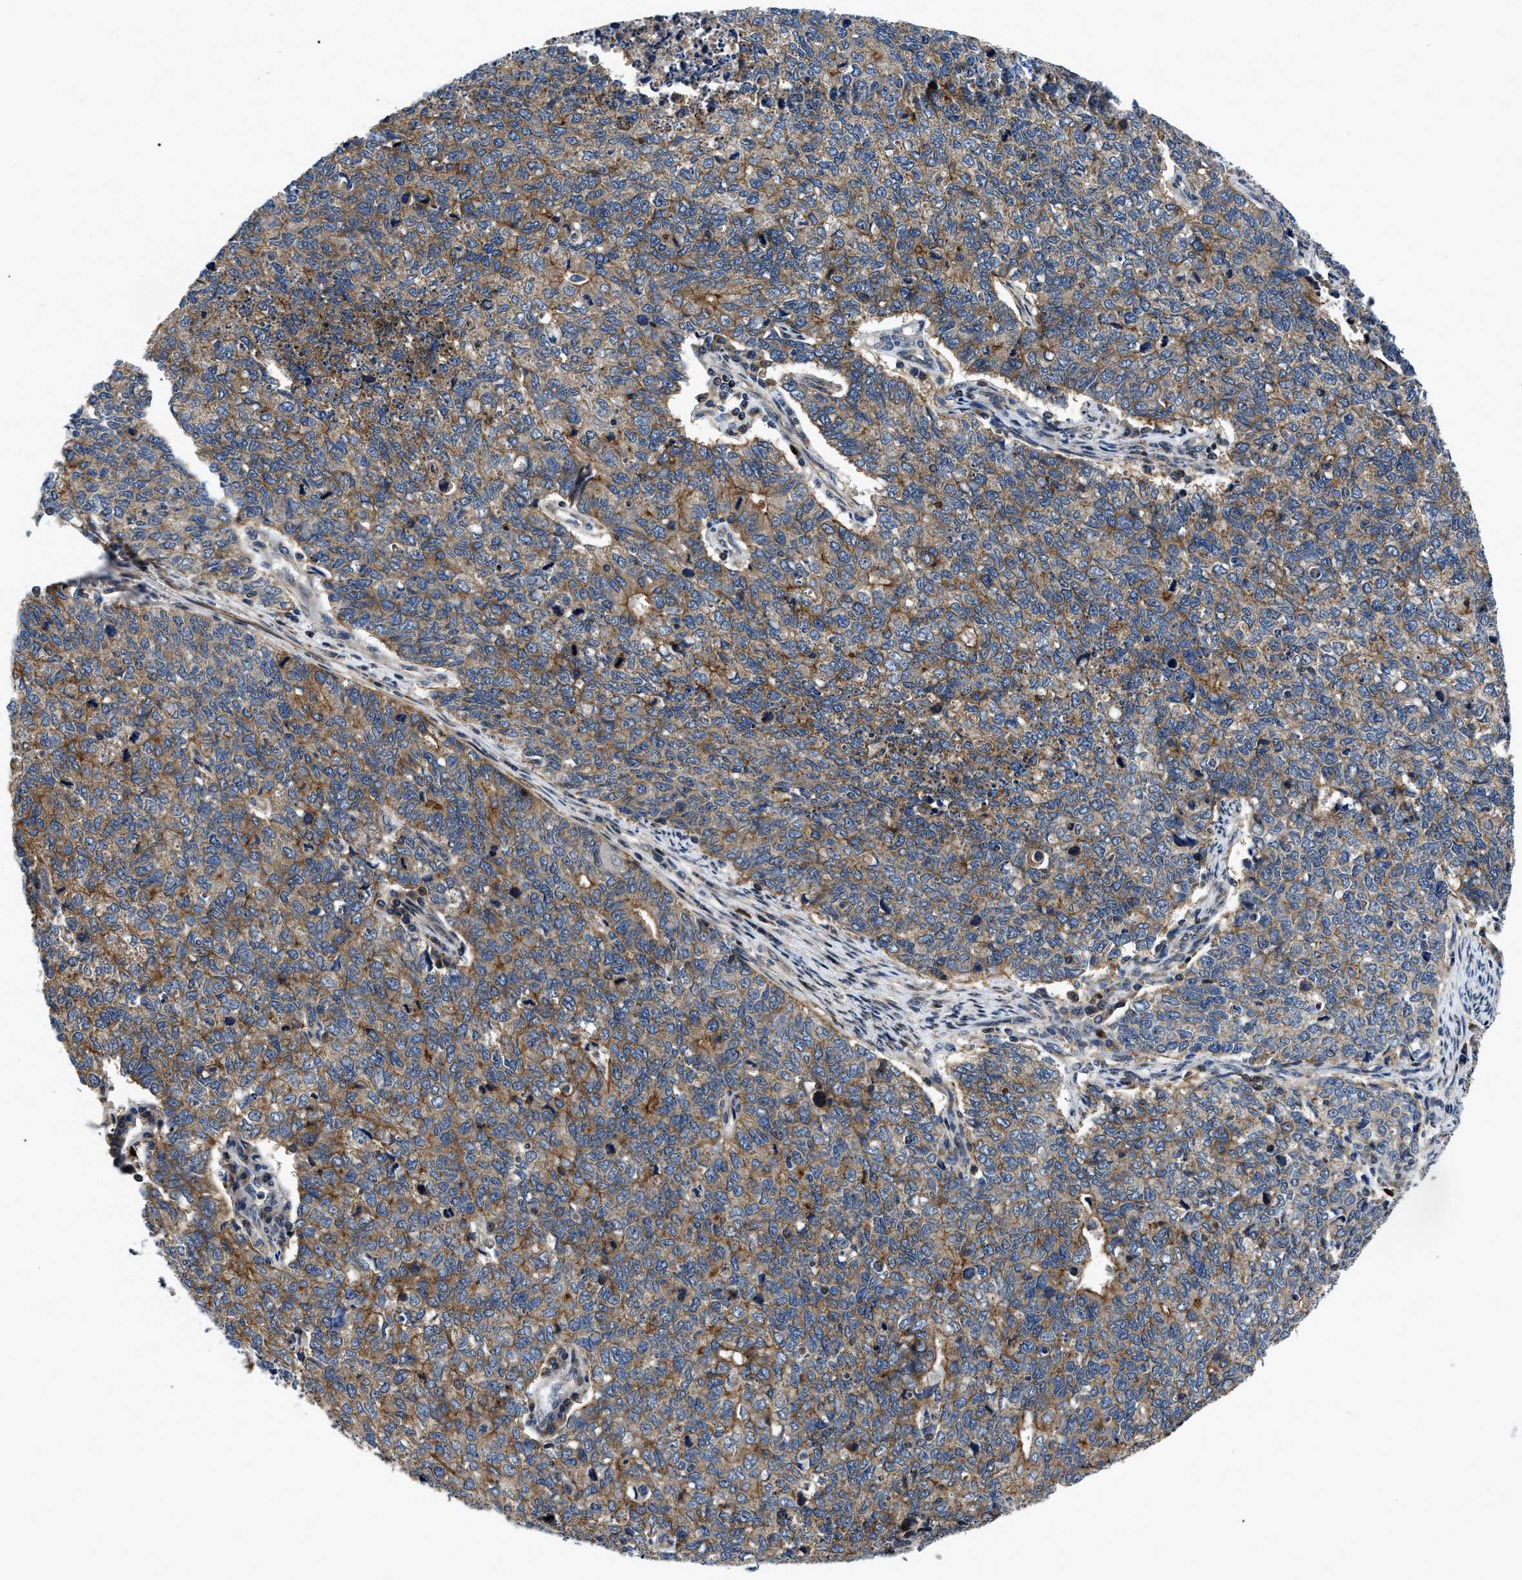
{"staining": {"intensity": "moderate", "quantity": ">75%", "location": "cytoplasmic/membranous"}, "tissue": "cervical cancer", "cell_type": "Tumor cells", "image_type": "cancer", "snomed": [{"axis": "morphology", "description": "Squamous cell carcinoma, NOS"}, {"axis": "topography", "description": "Cervix"}], "caption": "Squamous cell carcinoma (cervical) stained for a protein (brown) demonstrates moderate cytoplasmic/membranous positive expression in approximately >75% of tumor cells.", "gene": "PPWD1", "patient": {"sex": "female", "age": 63}}